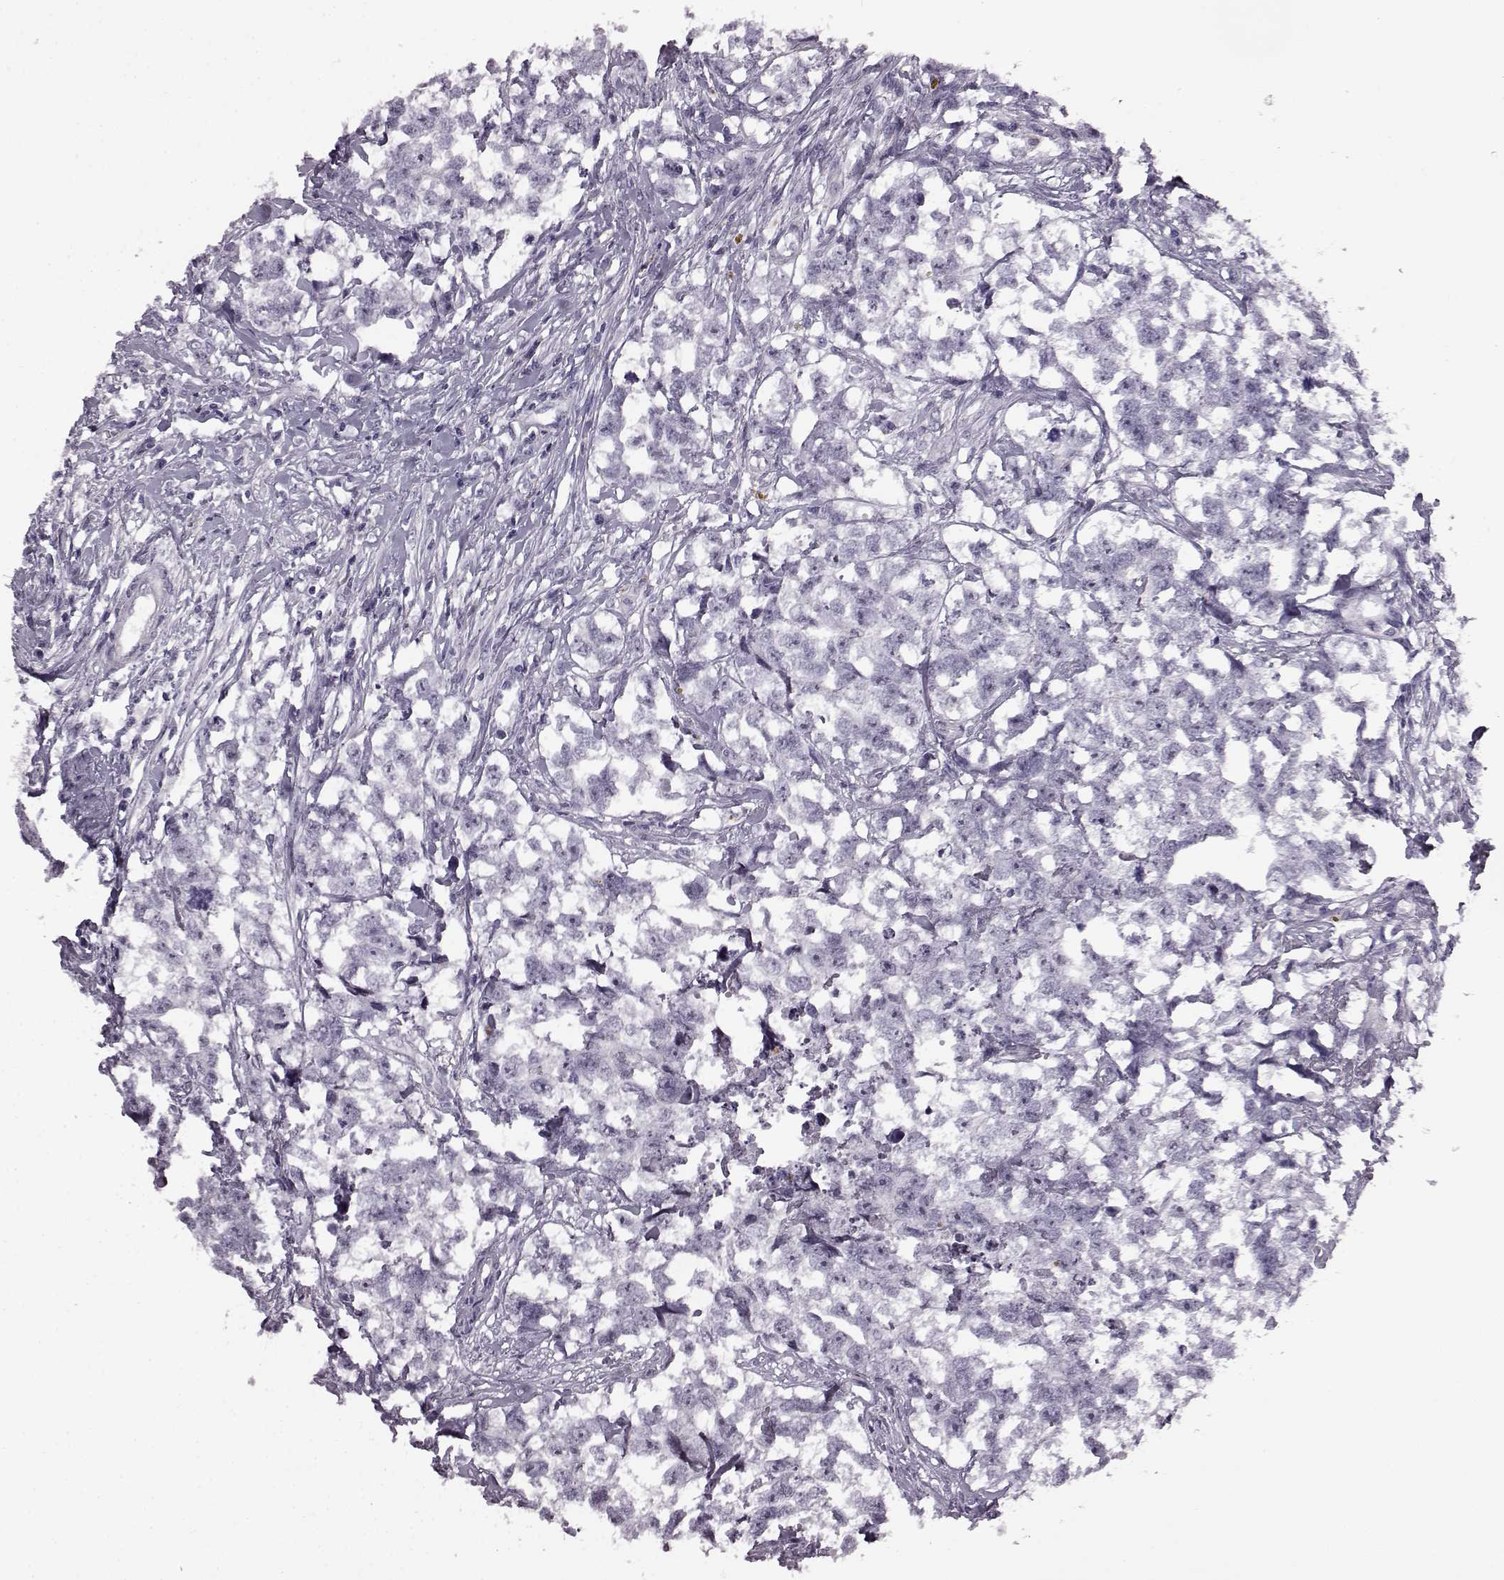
{"staining": {"intensity": "negative", "quantity": "none", "location": "none"}, "tissue": "testis cancer", "cell_type": "Tumor cells", "image_type": "cancer", "snomed": [{"axis": "morphology", "description": "Carcinoma, Embryonal, NOS"}, {"axis": "morphology", "description": "Teratoma, malignant, NOS"}, {"axis": "topography", "description": "Testis"}], "caption": "DAB (3,3'-diaminobenzidine) immunohistochemical staining of testis embryonal carcinoma demonstrates no significant staining in tumor cells.", "gene": "PRPH2", "patient": {"sex": "male", "age": 44}}